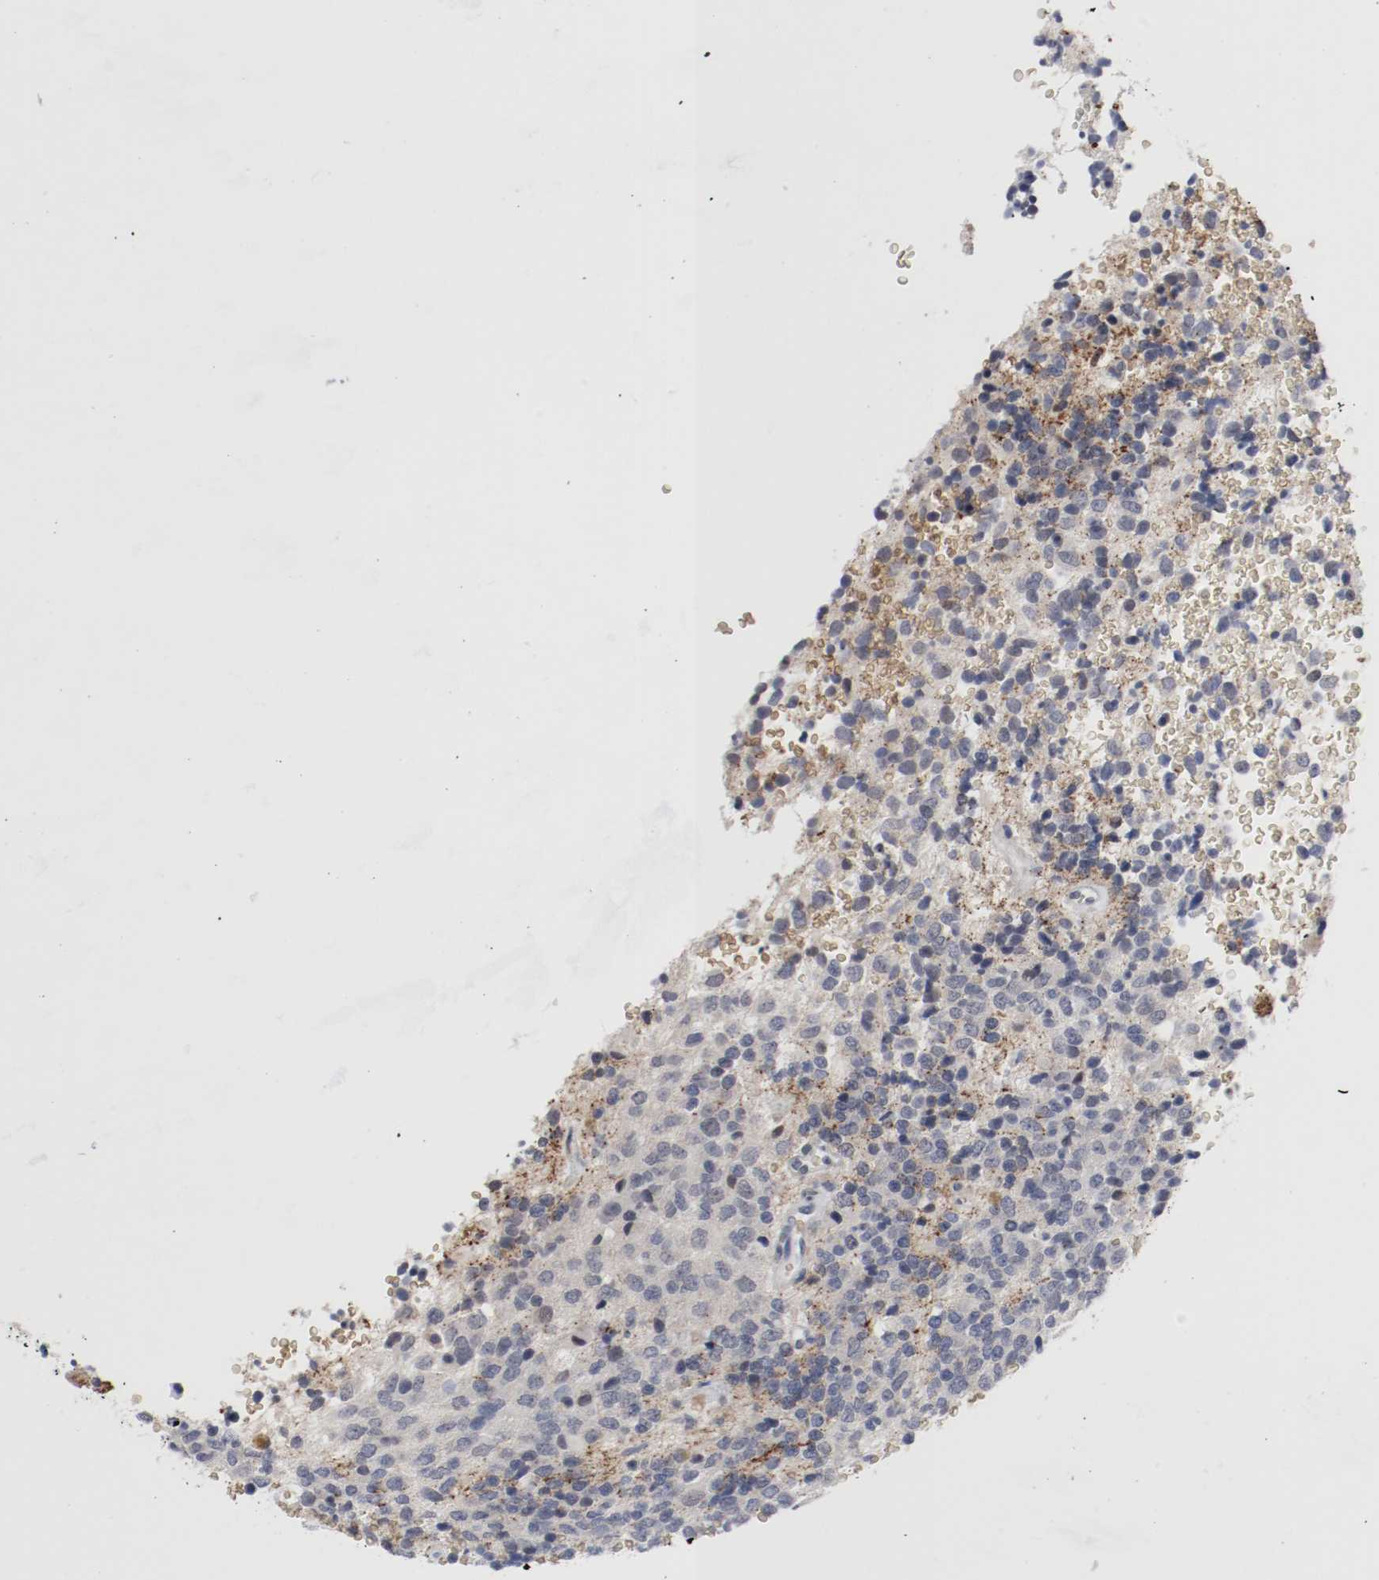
{"staining": {"intensity": "negative", "quantity": "none", "location": "none"}, "tissue": "glioma", "cell_type": "Tumor cells", "image_type": "cancer", "snomed": [{"axis": "morphology", "description": "Glioma, malignant, High grade"}, {"axis": "topography", "description": "pancreas cauda"}], "caption": "The IHC histopathology image has no significant positivity in tumor cells of malignant high-grade glioma tissue.", "gene": "JUND", "patient": {"sex": "male", "age": 60}}